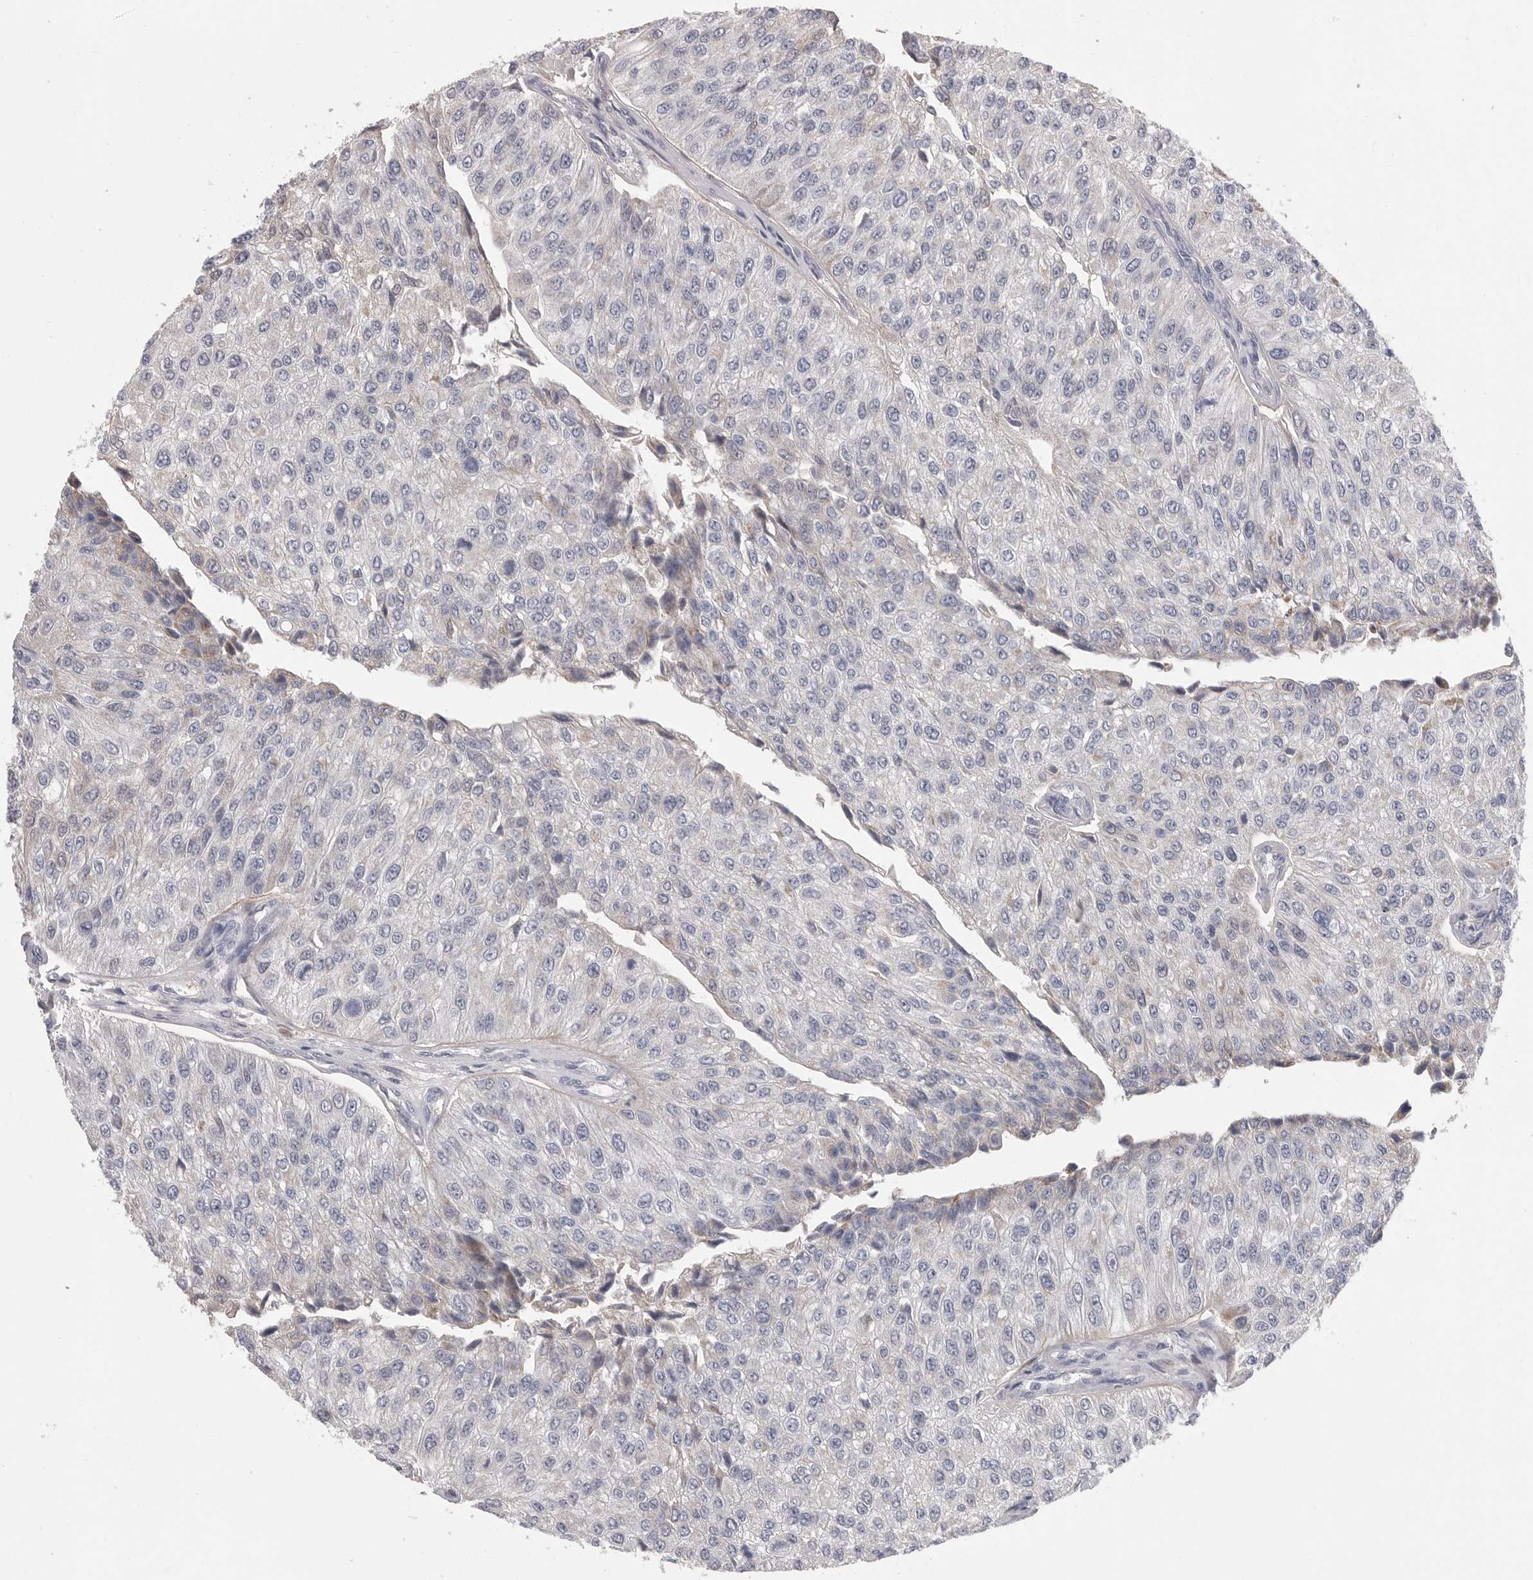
{"staining": {"intensity": "negative", "quantity": "none", "location": "none"}, "tissue": "urothelial cancer", "cell_type": "Tumor cells", "image_type": "cancer", "snomed": [{"axis": "morphology", "description": "Urothelial carcinoma, High grade"}, {"axis": "topography", "description": "Kidney"}, {"axis": "topography", "description": "Urinary bladder"}], "caption": "Immunohistochemistry (IHC) image of neoplastic tissue: high-grade urothelial carcinoma stained with DAB (3,3'-diaminobenzidine) displays no significant protein positivity in tumor cells.", "gene": "SDC3", "patient": {"sex": "male", "age": 77}}